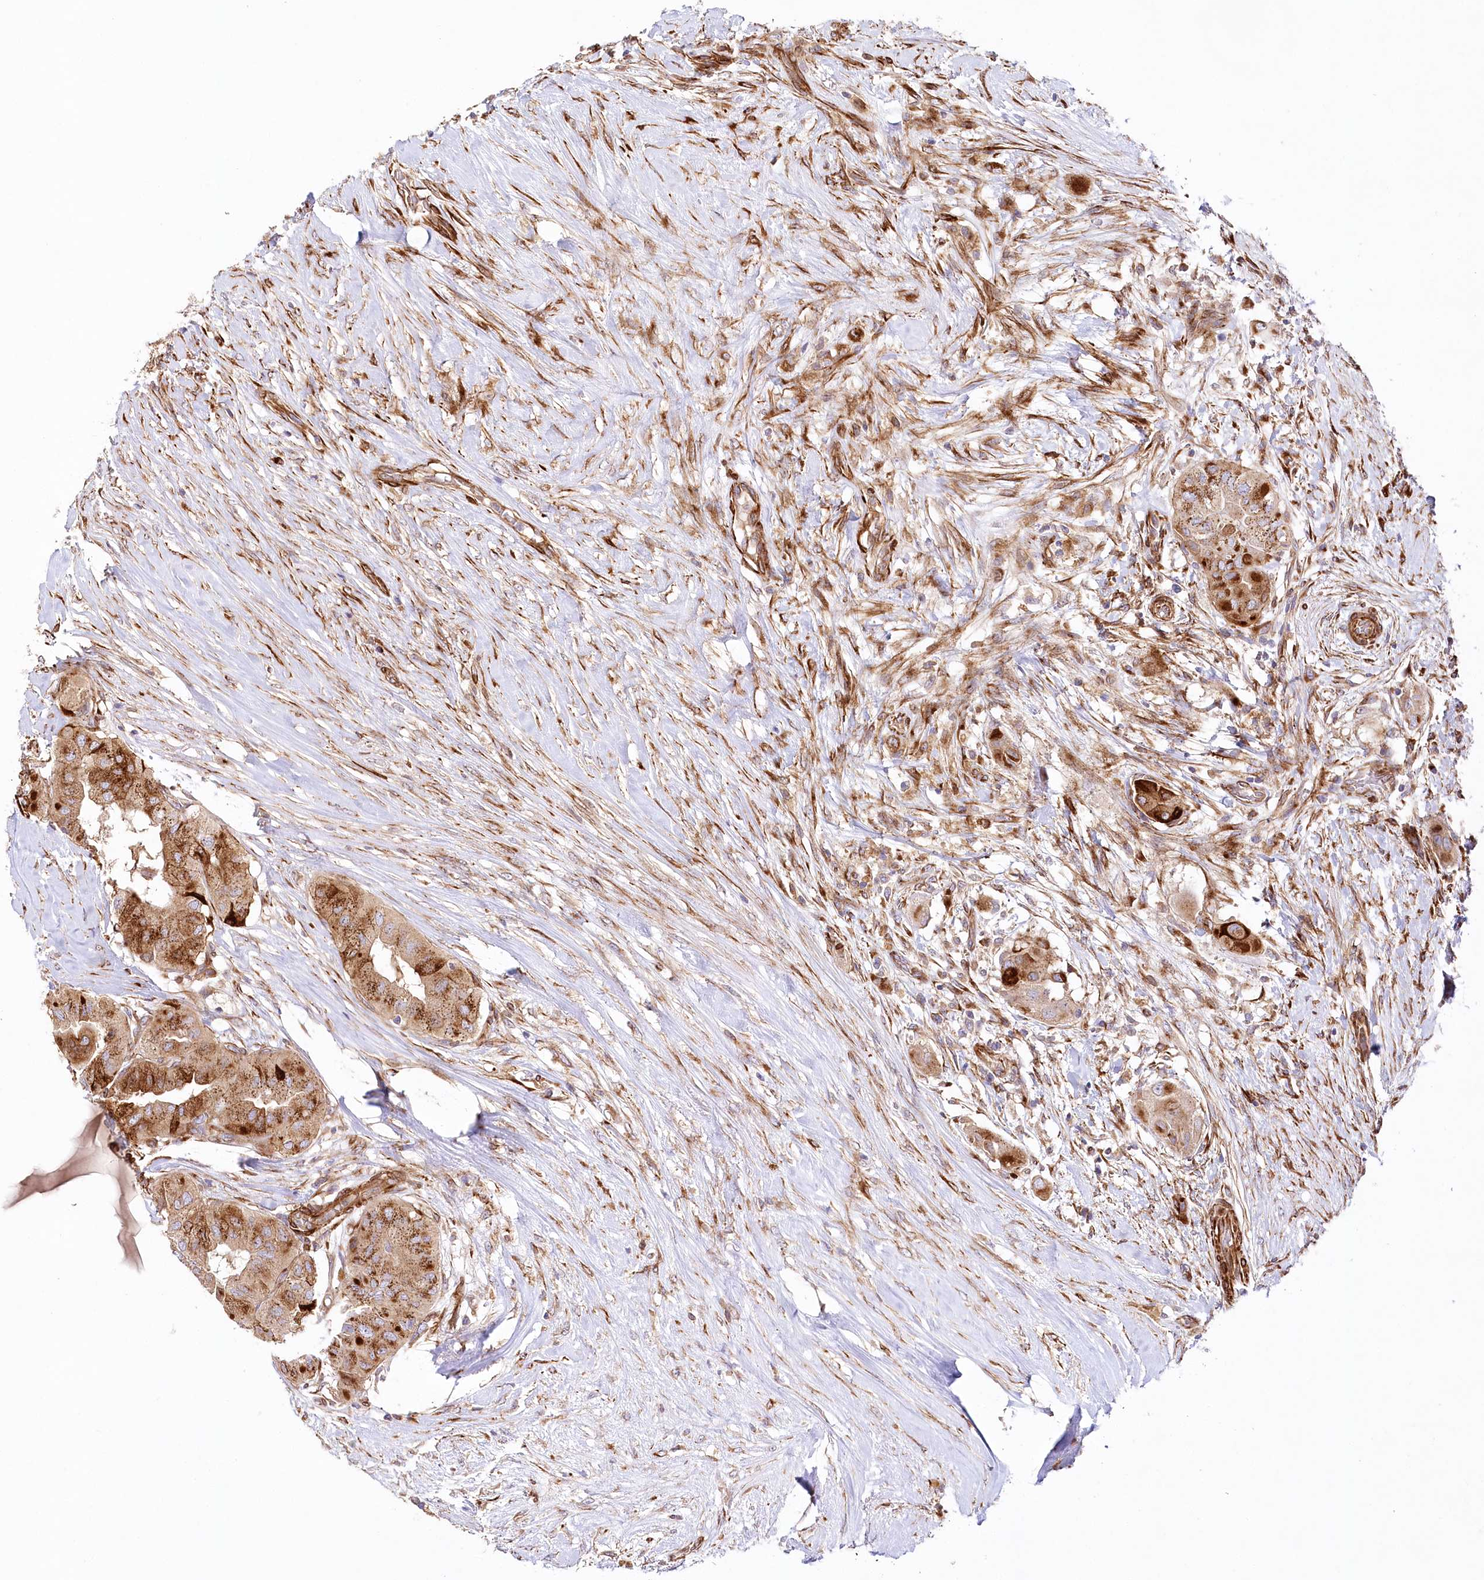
{"staining": {"intensity": "strong", "quantity": ">75%", "location": "cytoplasmic/membranous"}, "tissue": "thyroid cancer", "cell_type": "Tumor cells", "image_type": "cancer", "snomed": [{"axis": "morphology", "description": "Papillary adenocarcinoma, NOS"}, {"axis": "topography", "description": "Thyroid gland"}], "caption": "IHC micrograph of neoplastic tissue: thyroid cancer (papillary adenocarcinoma) stained using immunohistochemistry shows high levels of strong protein expression localized specifically in the cytoplasmic/membranous of tumor cells, appearing as a cytoplasmic/membranous brown color.", "gene": "ABRAXAS2", "patient": {"sex": "female", "age": 59}}